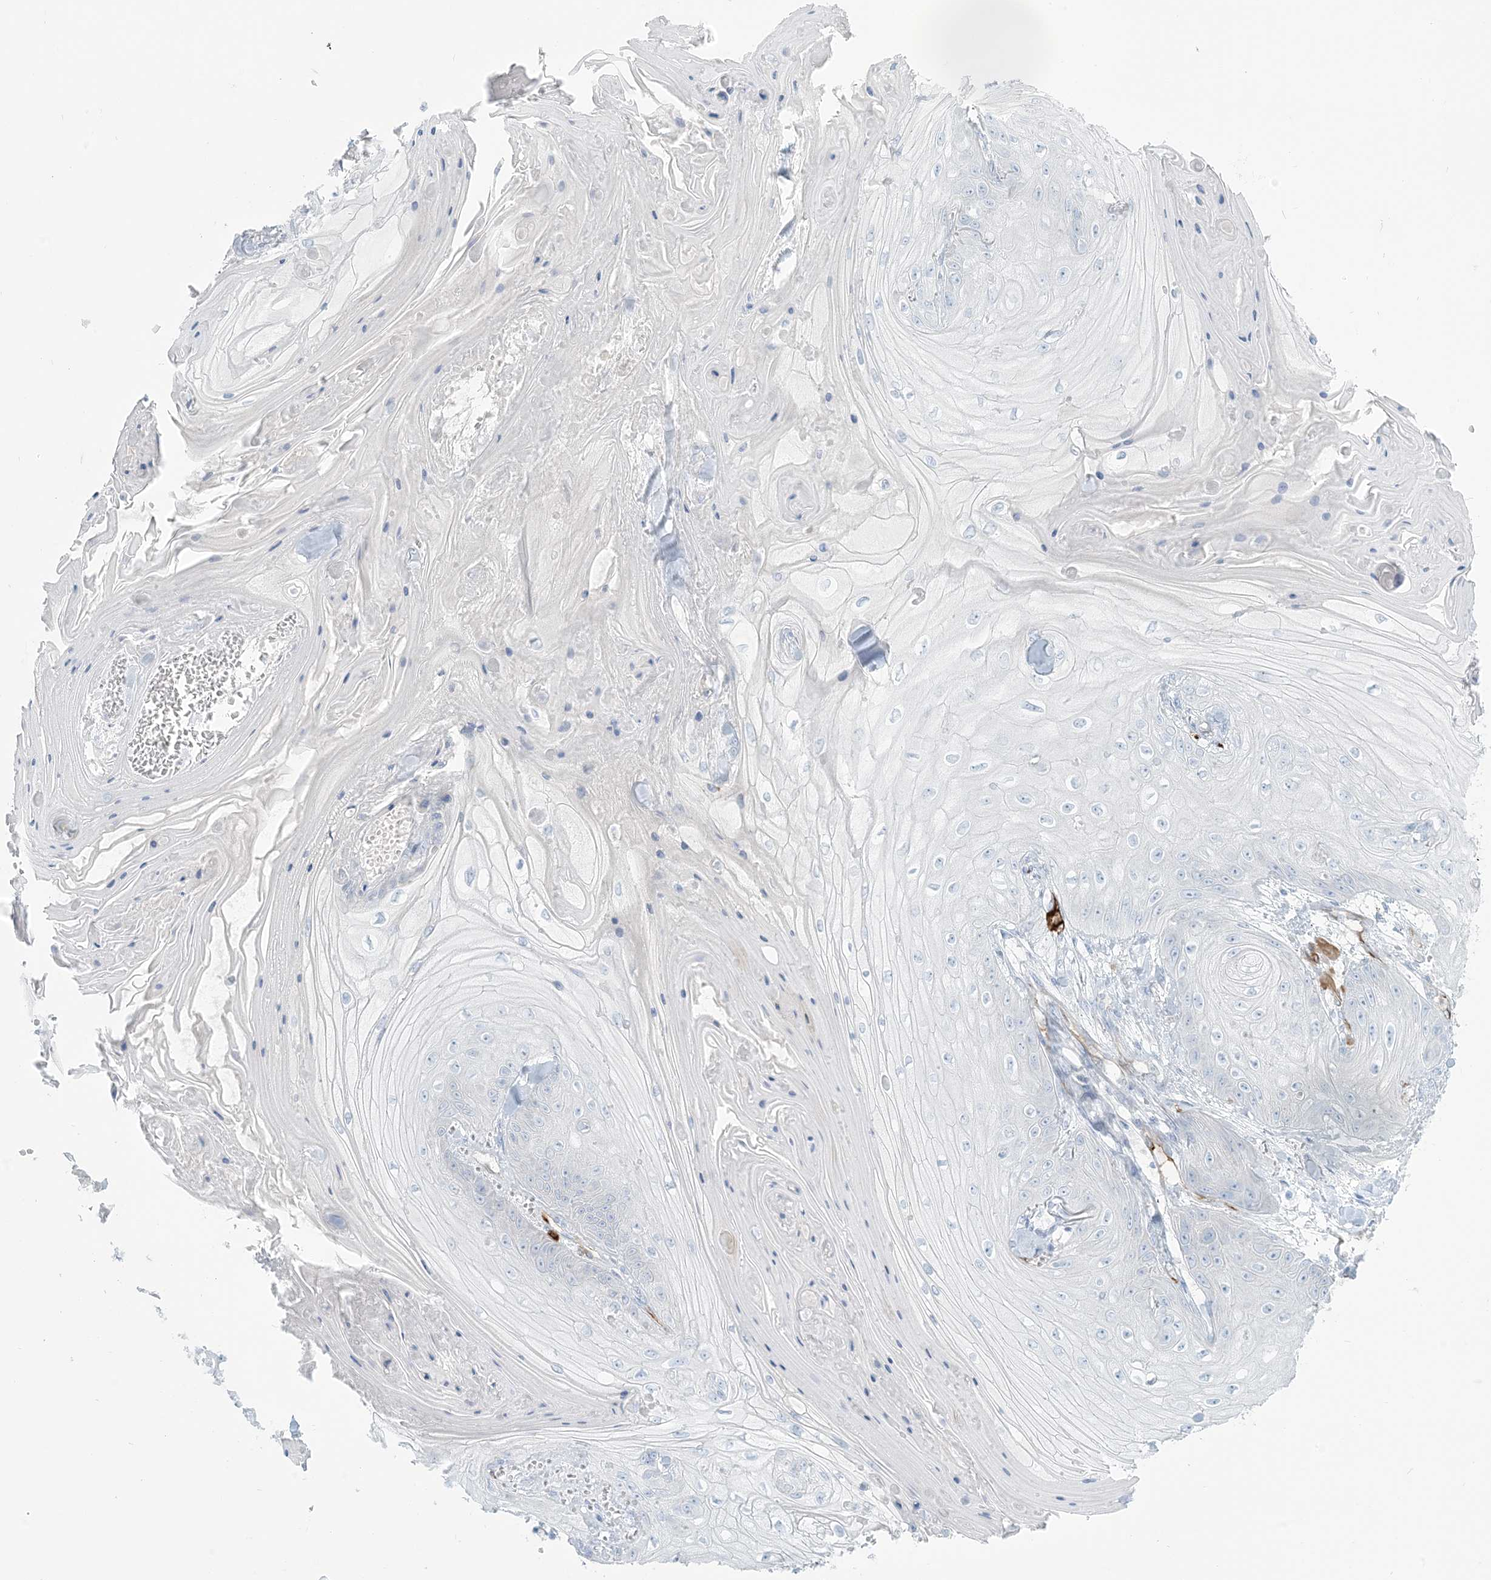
{"staining": {"intensity": "negative", "quantity": "none", "location": "none"}, "tissue": "skin cancer", "cell_type": "Tumor cells", "image_type": "cancer", "snomed": [{"axis": "morphology", "description": "Squamous cell carcinoma, NOS"}, {"axis": "topography", "description": "Skin"}], "caption": "Micrograph shows no protein positivity in tumor cells of skin squamous cell carcinoma tissue.", "gene": "EPS8L3", "patient": {"sex": "male", "age": 74}}